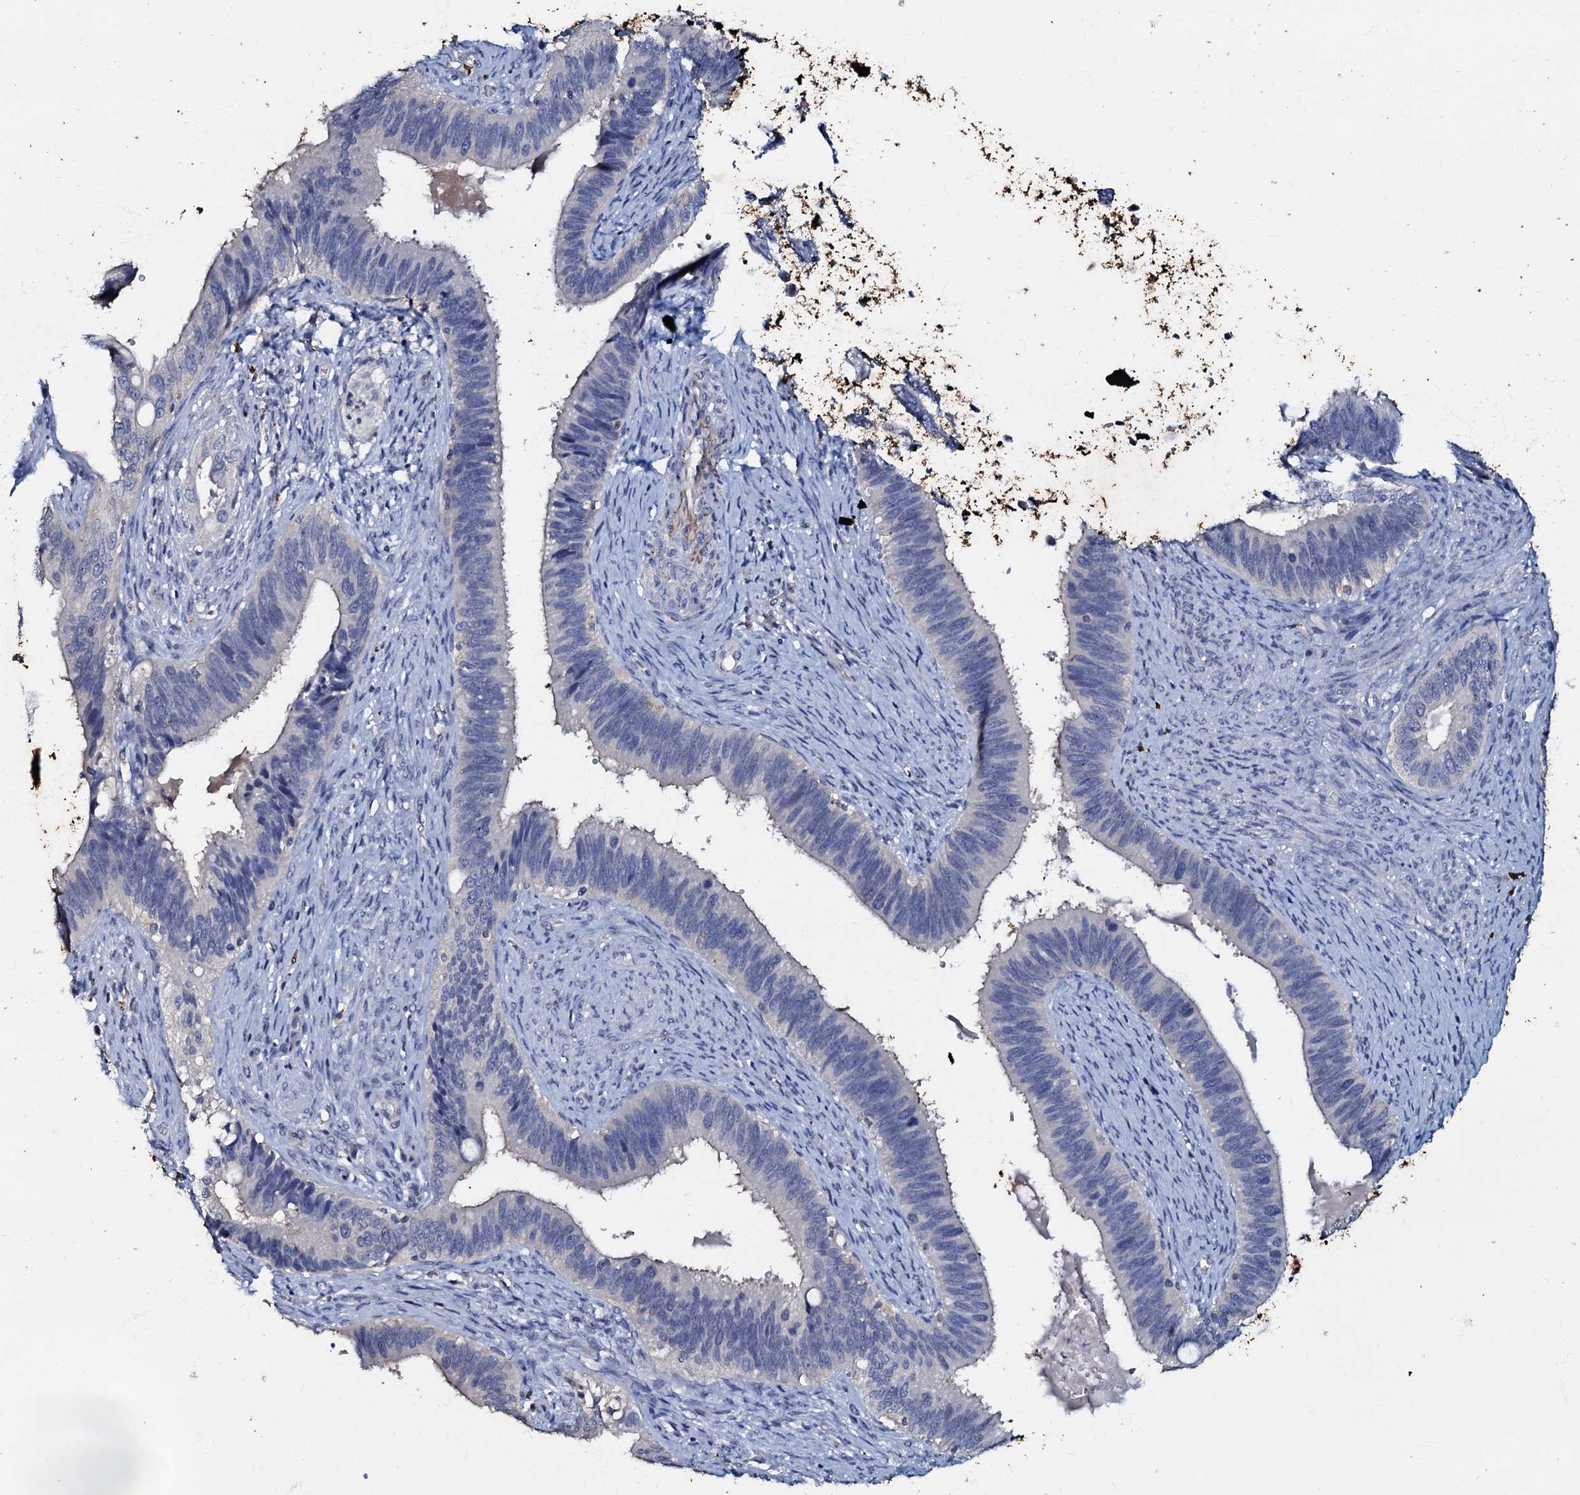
{"staining": {"intensity": "negative", "quantity": "none", "location": "none"}, "tissue": "cervical cancer", "cell_type": "Tumor cells", "image_type": "cancer", "snomed": [{"axis": "morphology", "description": "Adenocarcinoma, NOS"}, {"axis": "topography", "description": "Cervix"}], "caption": "Immunohistochemistry micrograph of cervical adenocarcinoma stained for a protein (brown), which exhibits no positivity in tumor cells.", "gene": "MANSC4", "patient": {"sex": "female", "age": 42}}